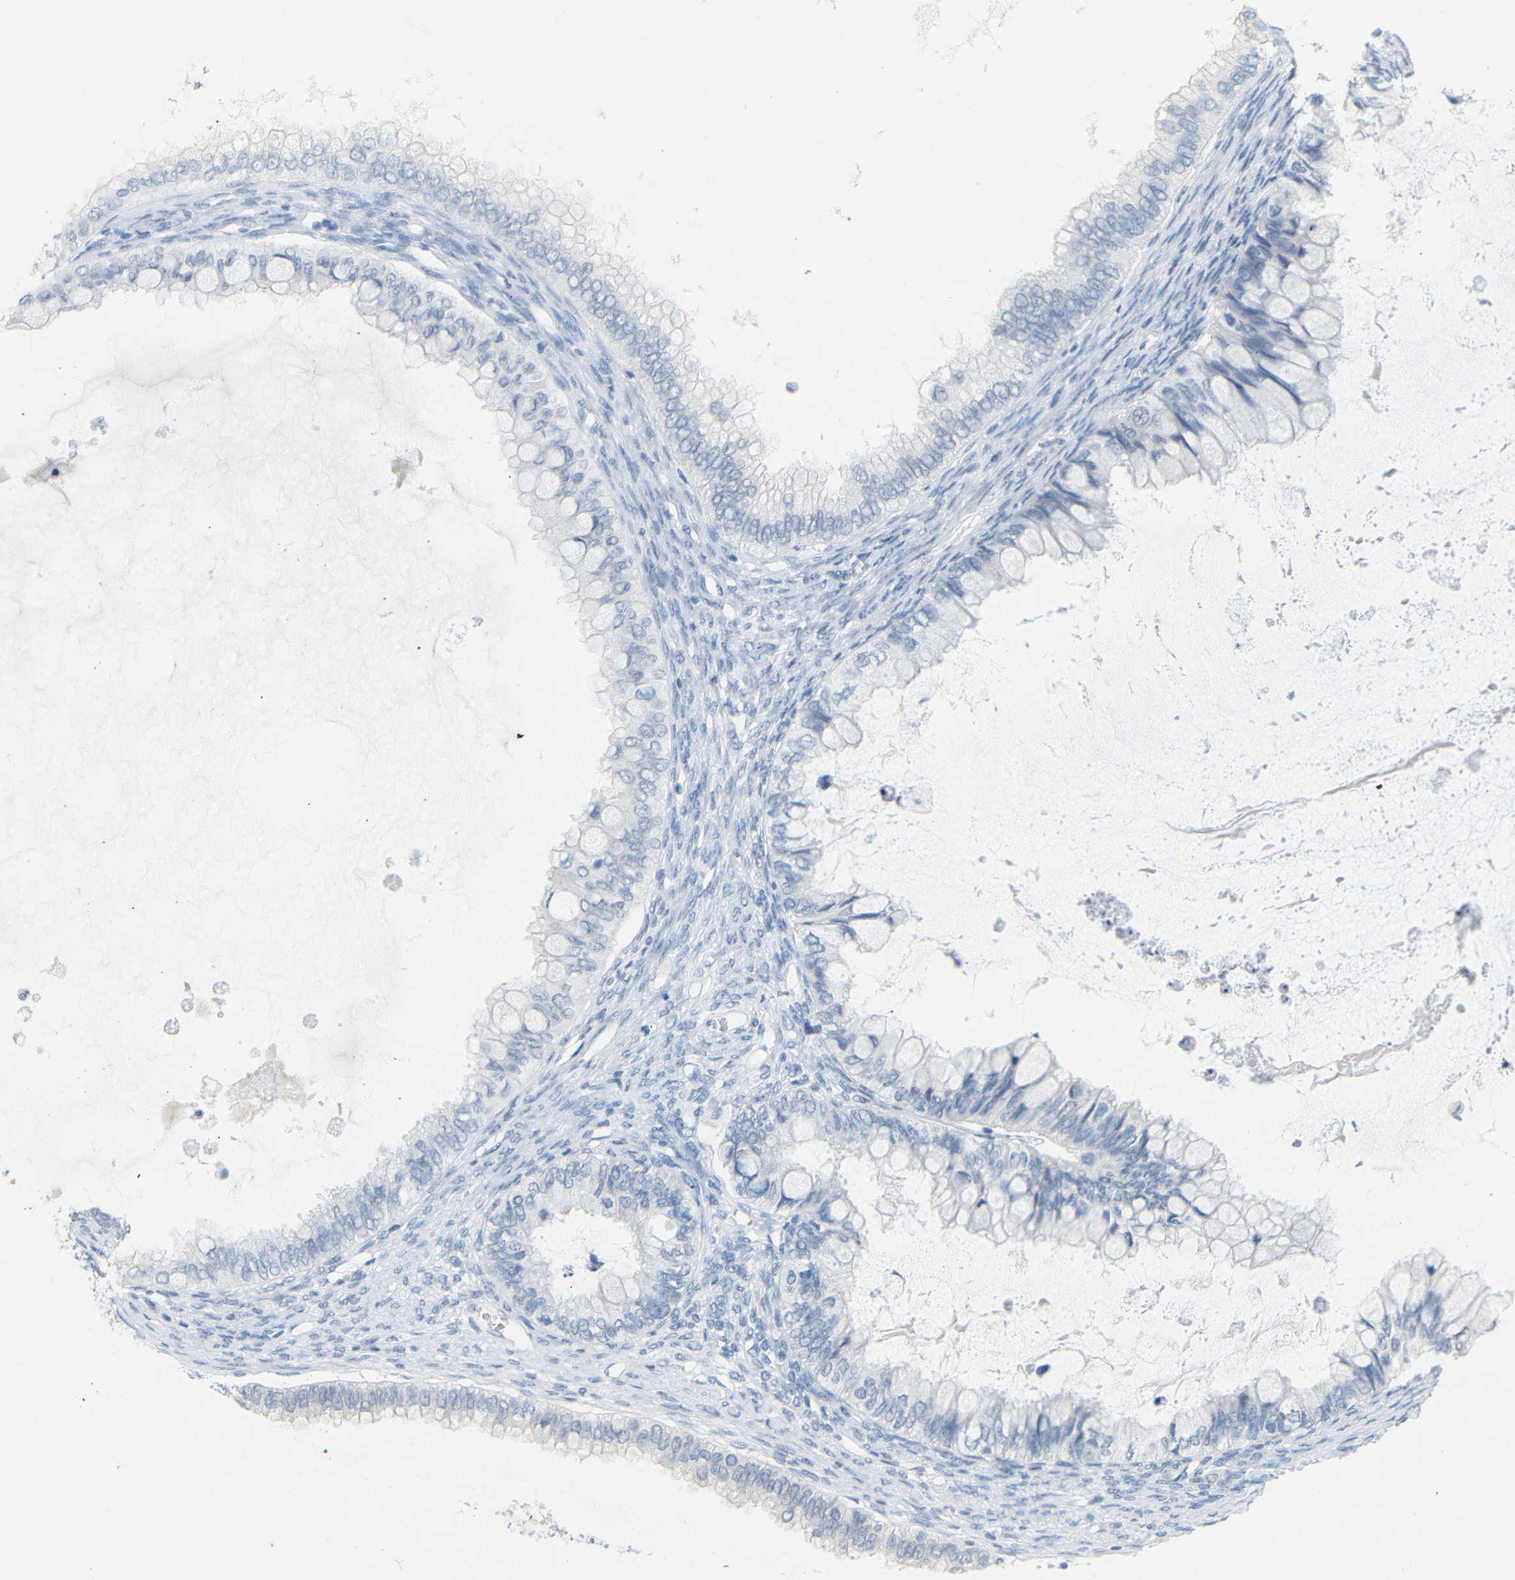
{"staining": {"intensity": "negative", "quantity": "none", "location": "none"}, "tissue": "ovarian cancer", "cell_type": "Tumor cells", "image_type": "cancer", "snomed": [{"axis": "morphology", "description": "Cystadenocarcinoma, mucinous, NOS"}, {"axis": "topography", "description": "Ovary"}], "caption": "The histopathology image exhibits no staining of tumor cells in mucinous cystadenocarcinoma (ovarian).", "gene": "OPN1SW", "patient": {"sex": "female", "age": 80}}